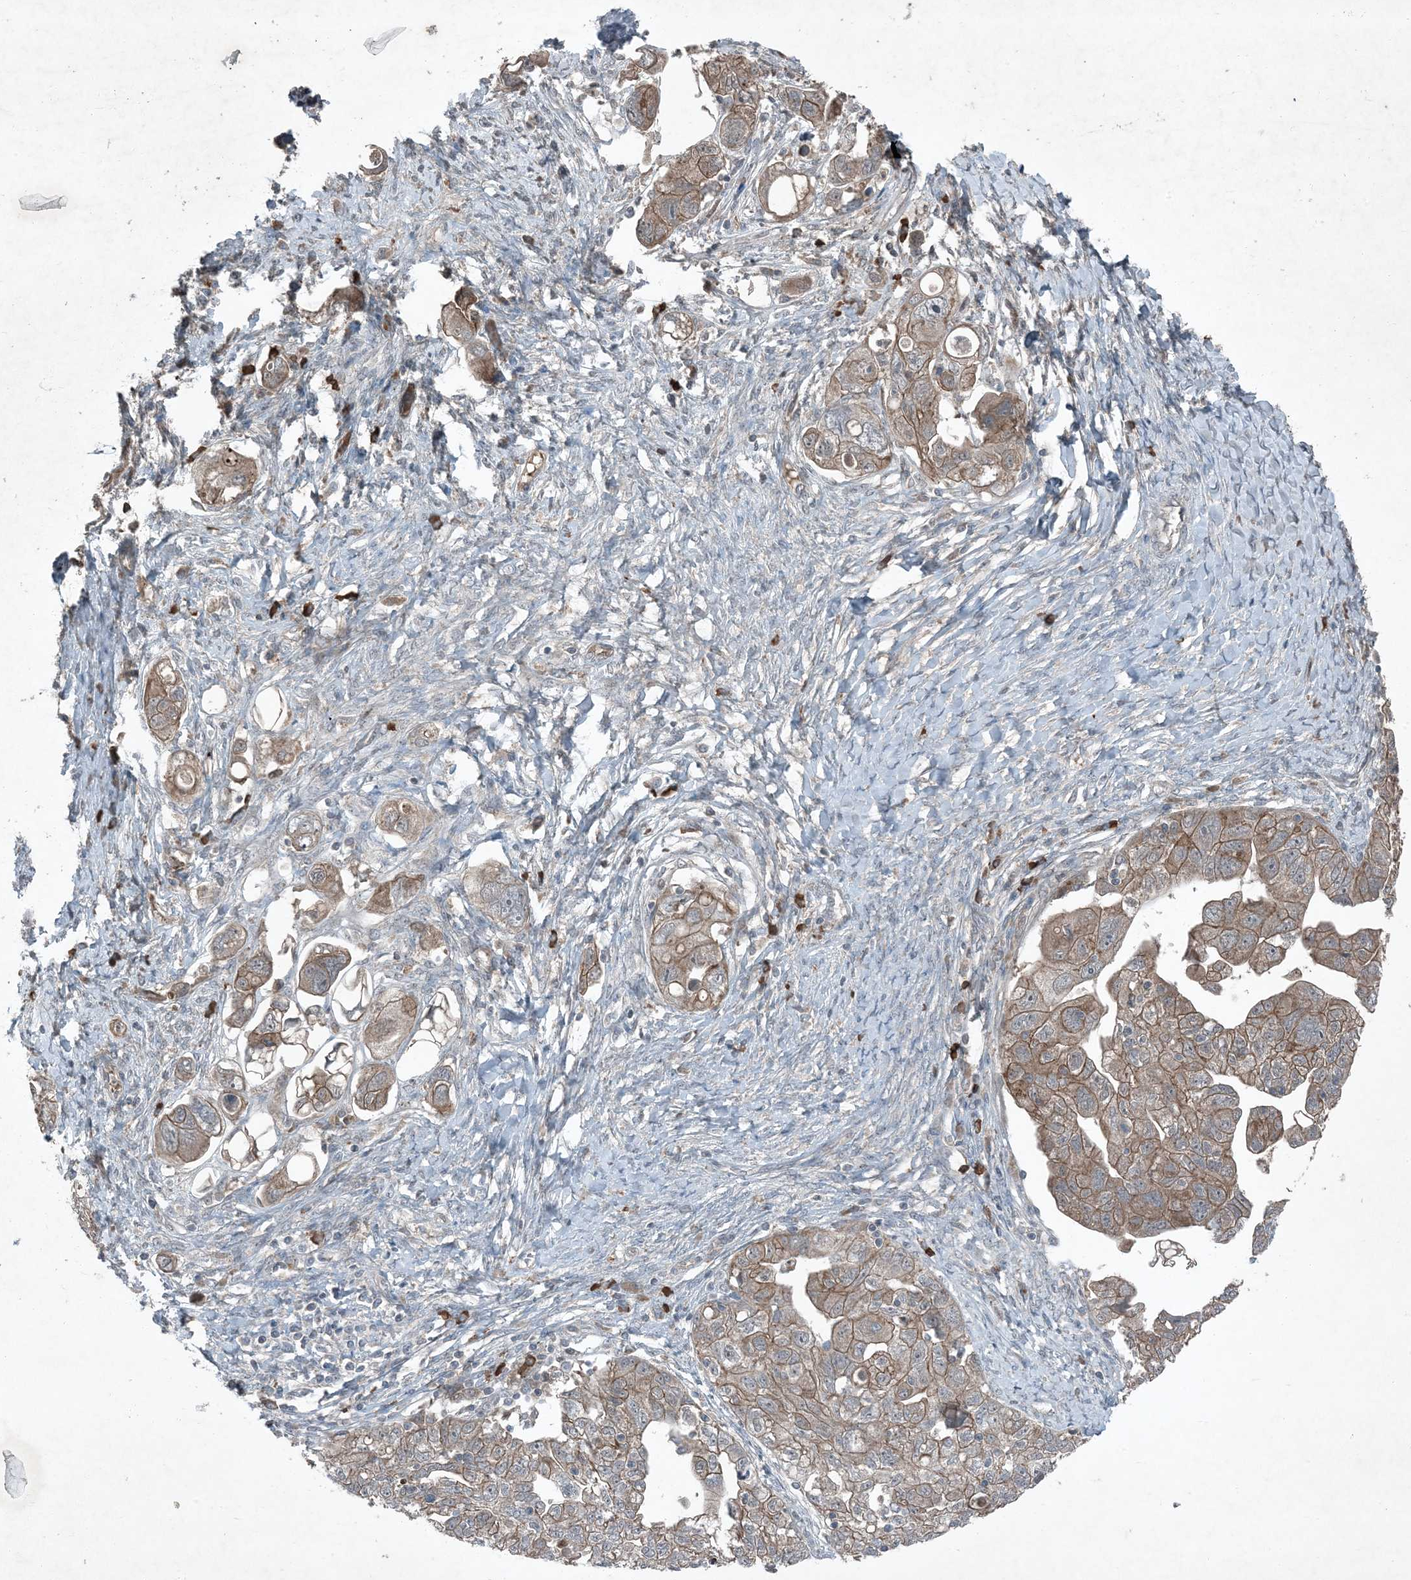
{"staining": {"intensity": "moderate", "quantity": ">75%", "location": "cytoplasmic/membranous"}, "tissue": "ovarian cancer", "cell_type": "Tumor cells", "image_type": "cancer", "snomed": [{"axis": "morphology", "description": "Carcinoma, NOS"}, {"axis": "morphology", "description": "Cystadenocarcinoma, serous, NOS"}, {"axis": "topography", "description": "Ovary"}], "caption": "The photomicrograph exhibits immunohistochemical staining of ovarian cancer. There is moderate cytoplasmic/membranous staining is seen in approximately >75% of tumor cells.", "gene": "MDN1", "patient": {"sex": "female", "age": 69}}